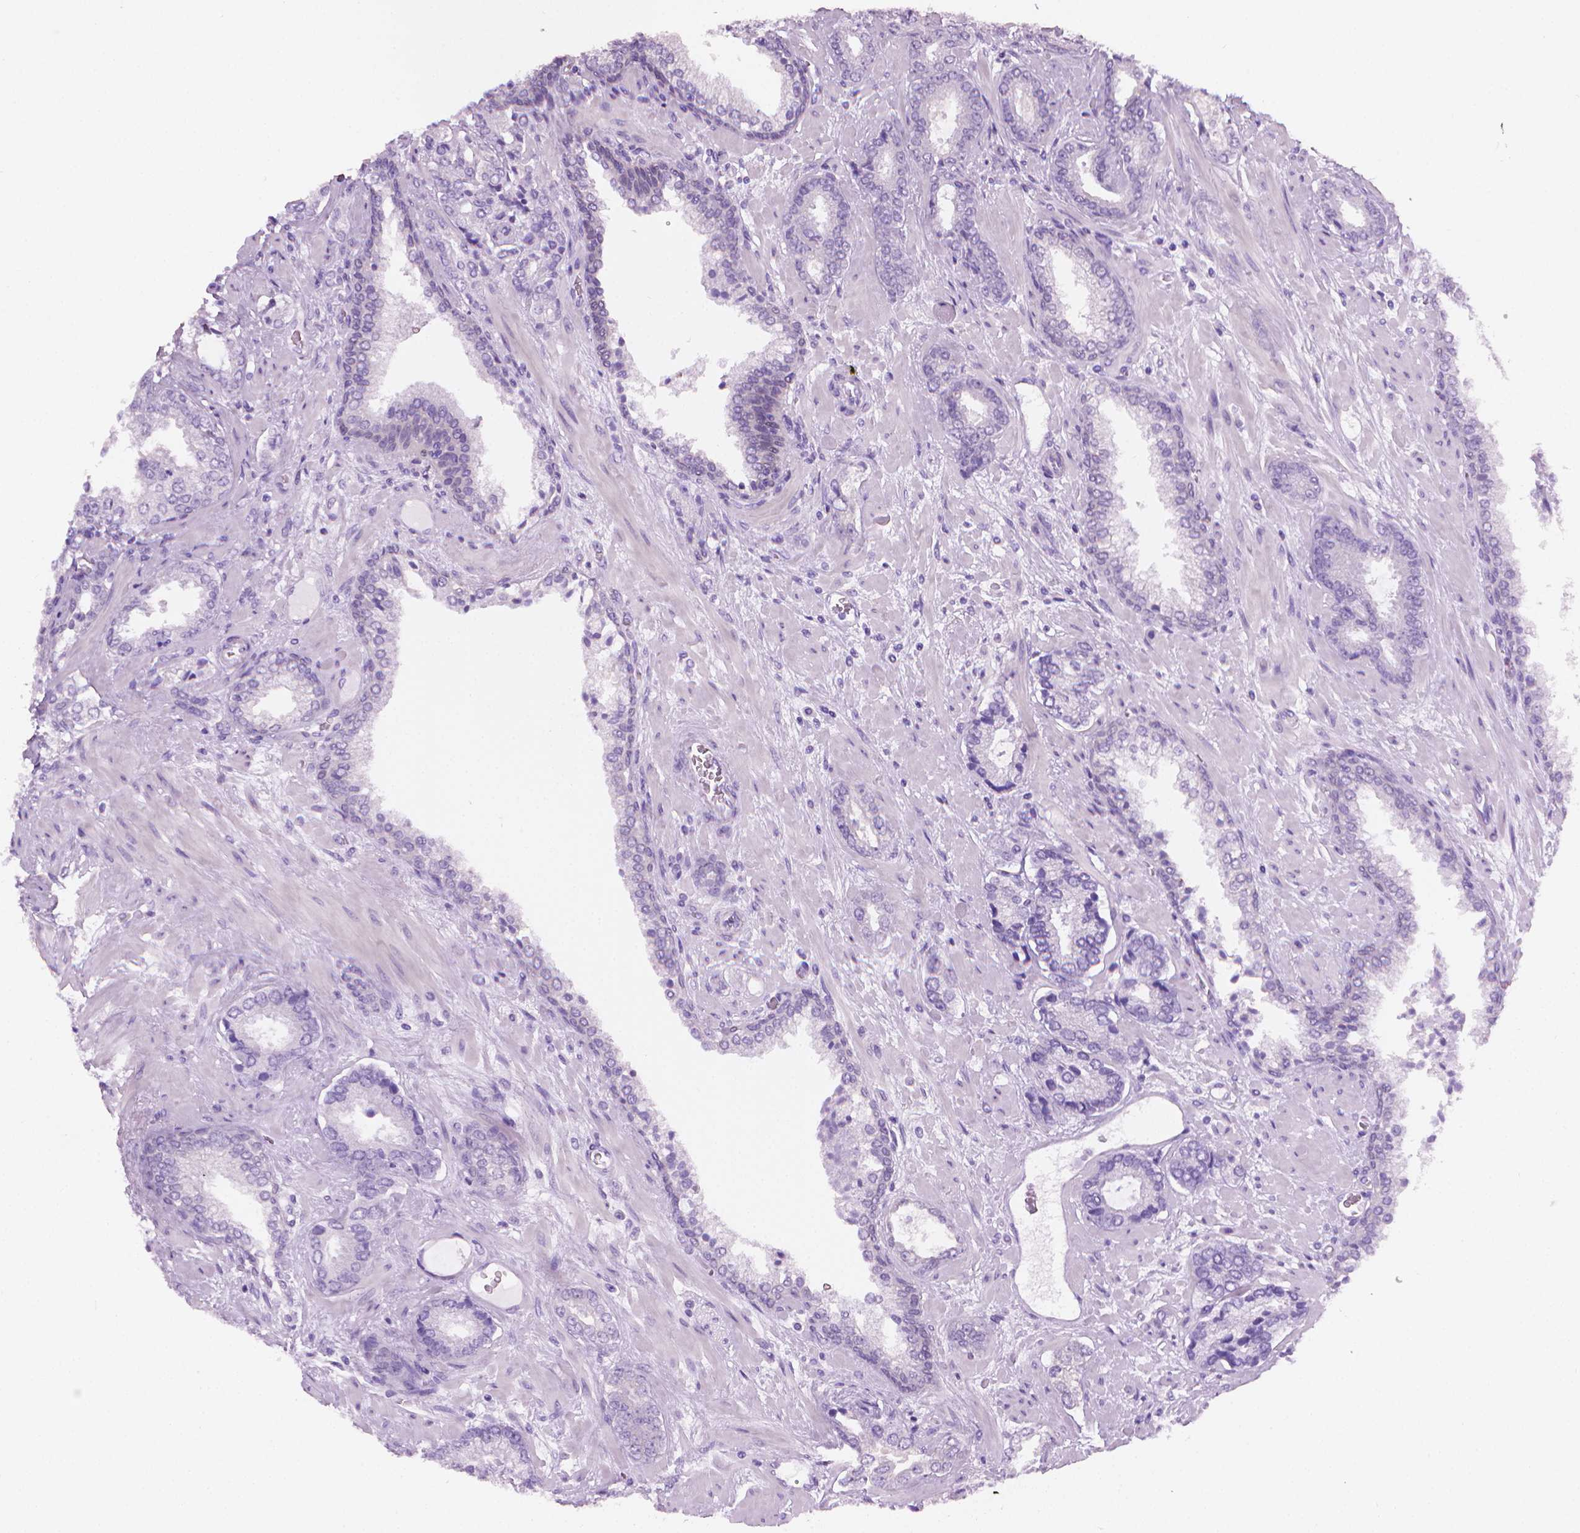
{"staining": {"intensity": "negative", "quantity": "none", "location": "none"}, "tissue": "prostate cancer", "cell_type": "Tumor cells", "image_type": "cancer", "snomed": [{"axis": "morphology", "description": "Adenocarcinoma, Low grade"}, {"axis": "topography", "description": "Prostate"}], "caption": "Tumor cells show no significant protein positivity in prostate cancer (adenocarcinoma (low-grade)).", "gene": "TTC29", "patient": {"sex": "male", "age": 61}}